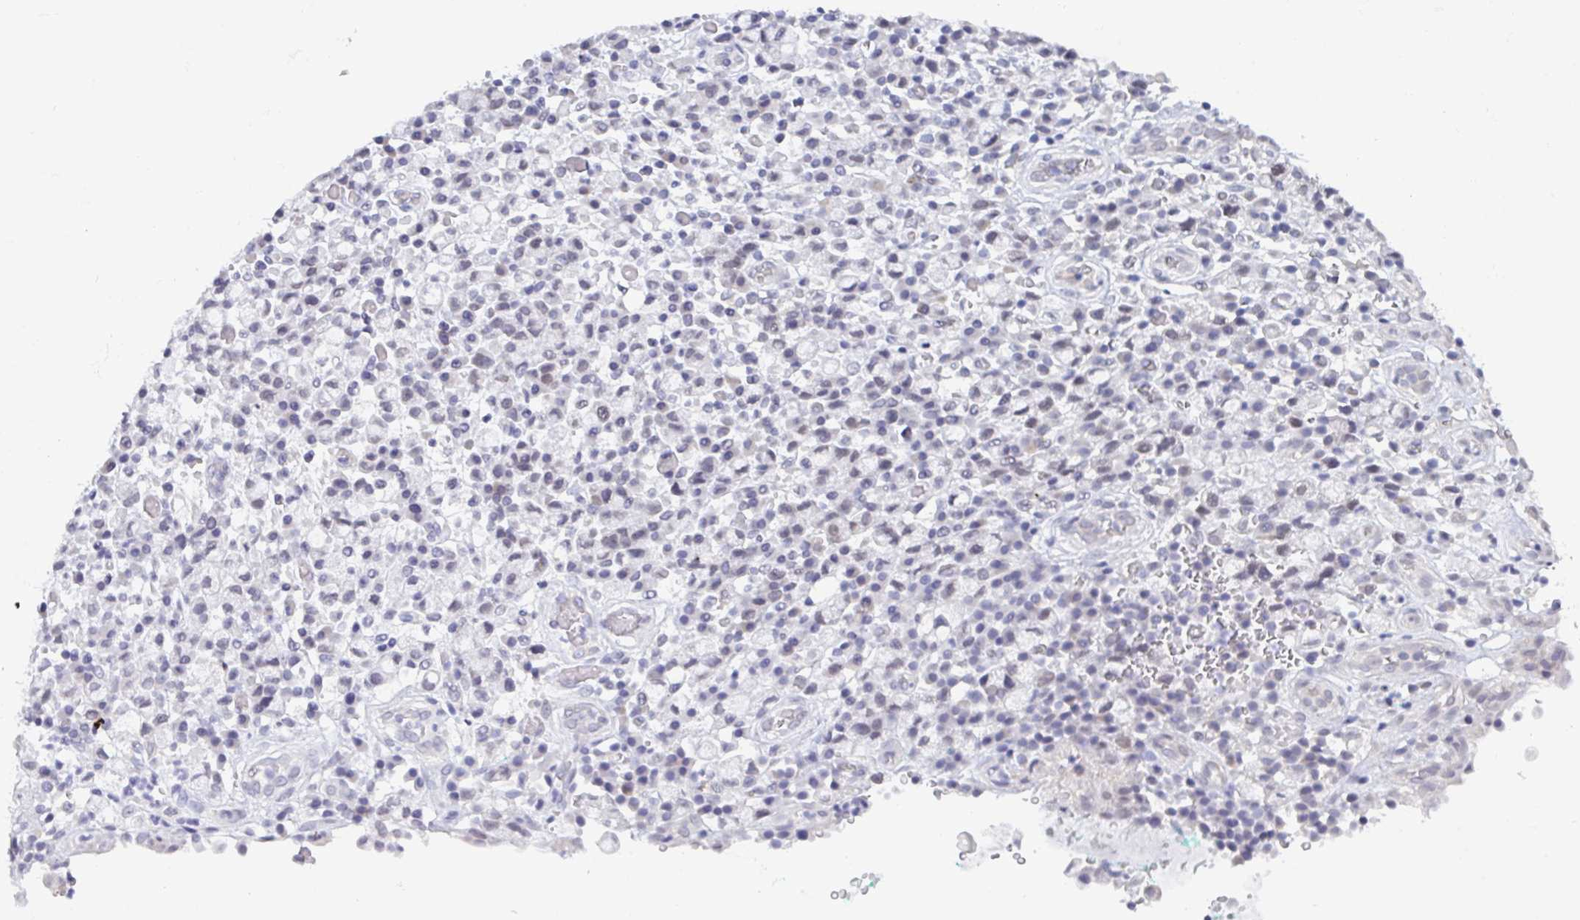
{"staining": {"intensity": "negative", "quantity": "none", "location": "none"}, "tissue": "stomach cancer", "cell_type": "Tumor cells", "image_type": "cancer", "snomed": [{"axis": "morphology", "description": "Adenocarcinoma, NOS"}, {"axis": "topography", "description": "Stomach"}], "caption": "Immunohistochemistry micrograph of adenocarcinoma (stomach) stained for a protein (brown), which demonstrates no expression in tumor cells.", "gene": "SERPINB13", "patient": {"sex": "male", "age": 77}}